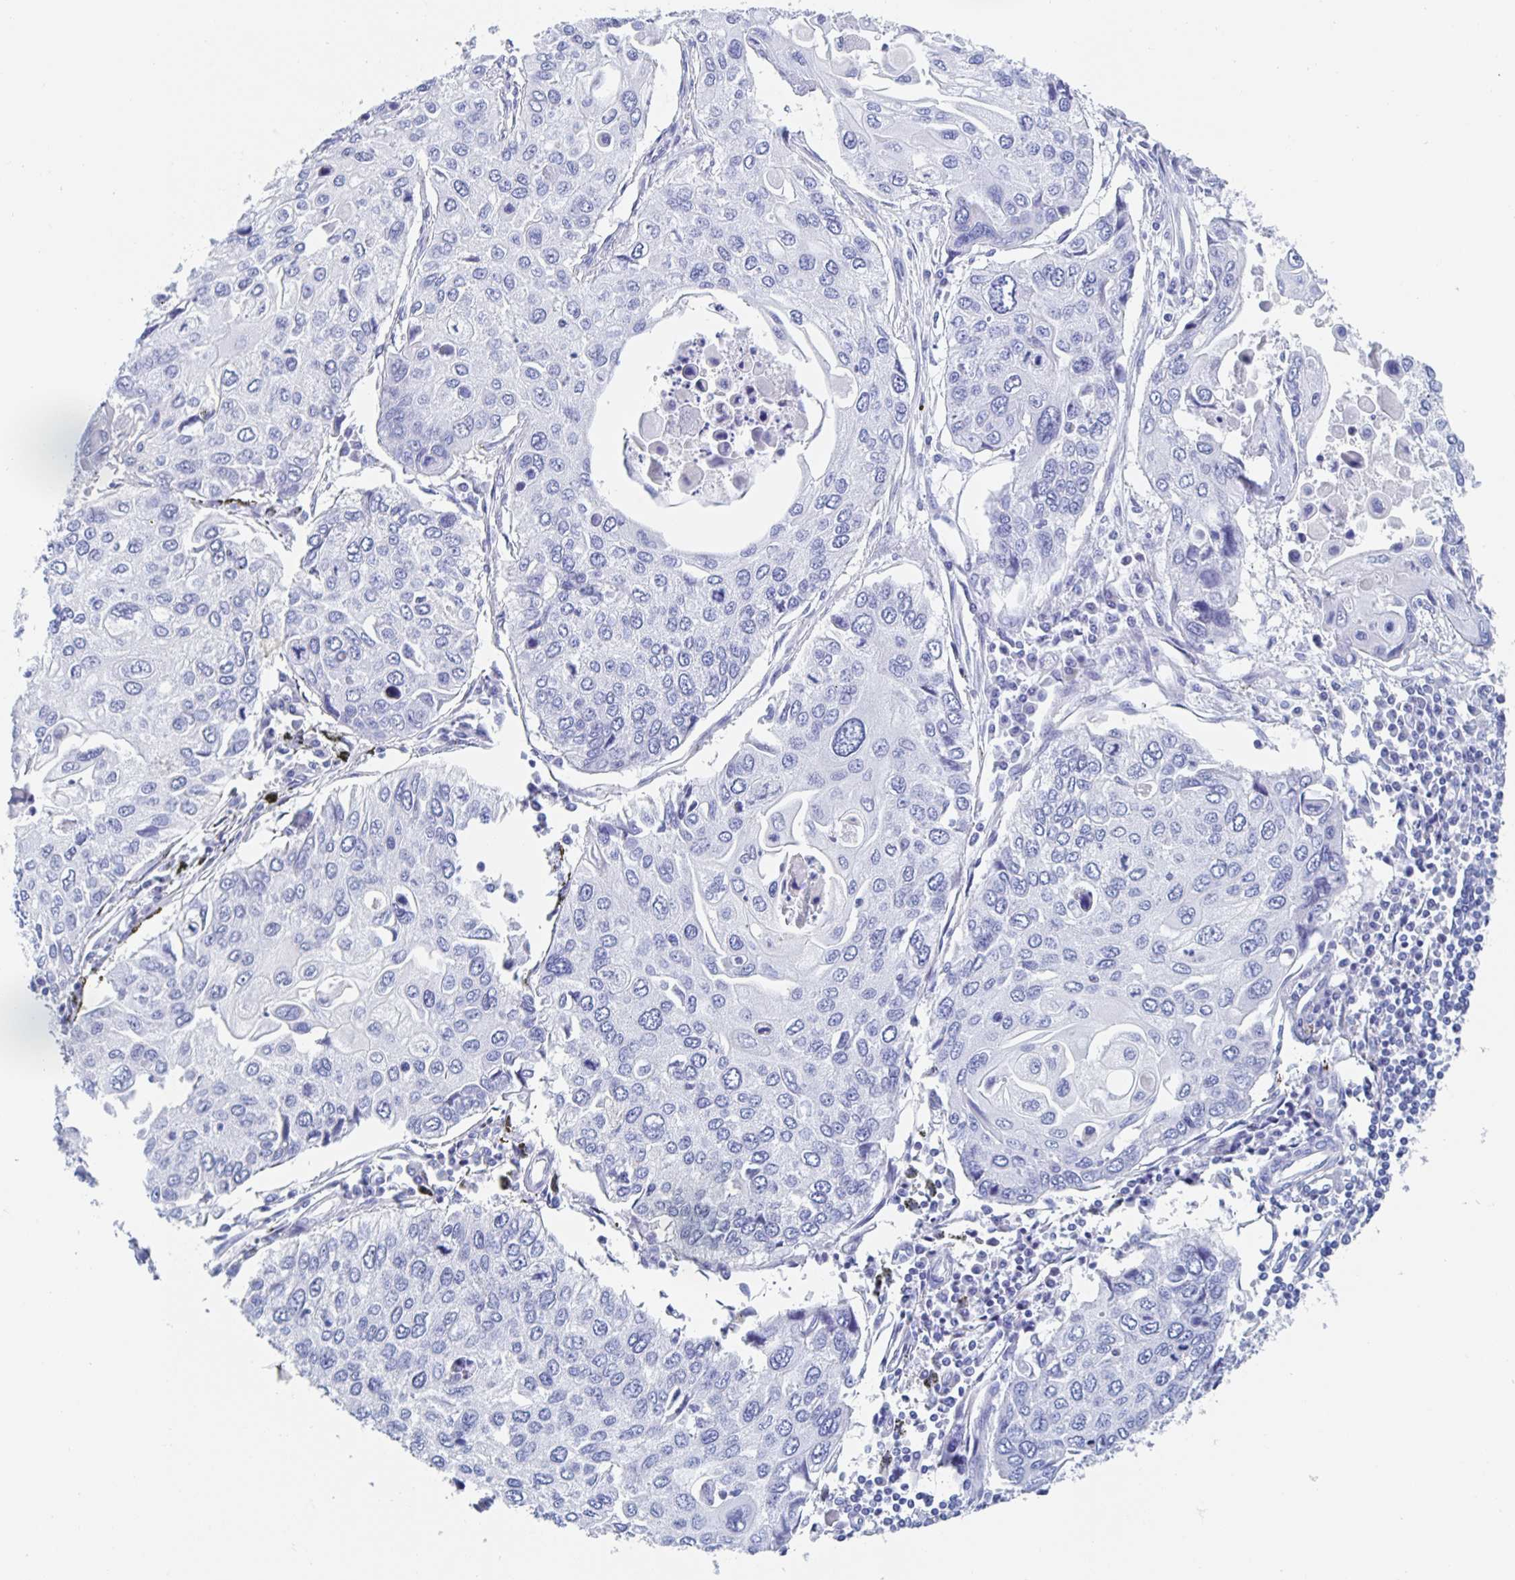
{"staining": {"intensity": "negative", "quantity": "none", "location": "none"}, "tissue": "lung cancer", "cell_type": "Tumor cells", "image_type": "cancer", "snomed": [{"axis": "morphology", "description": "Squamous cell carcinoma, NOS"}, {"axis": "morphology", "description": "Squamous cell carcinoma, metastatic, NOS"}, {"axis": "topography", "description": "Lung"}], "caption": "A histopathology image of squamous cell carcinoma (lung) stained for a protein demonstrates no brown staining in tumor cells.", "gene": "DMBT1", "patient": {"sex": "male", "age": 63}}